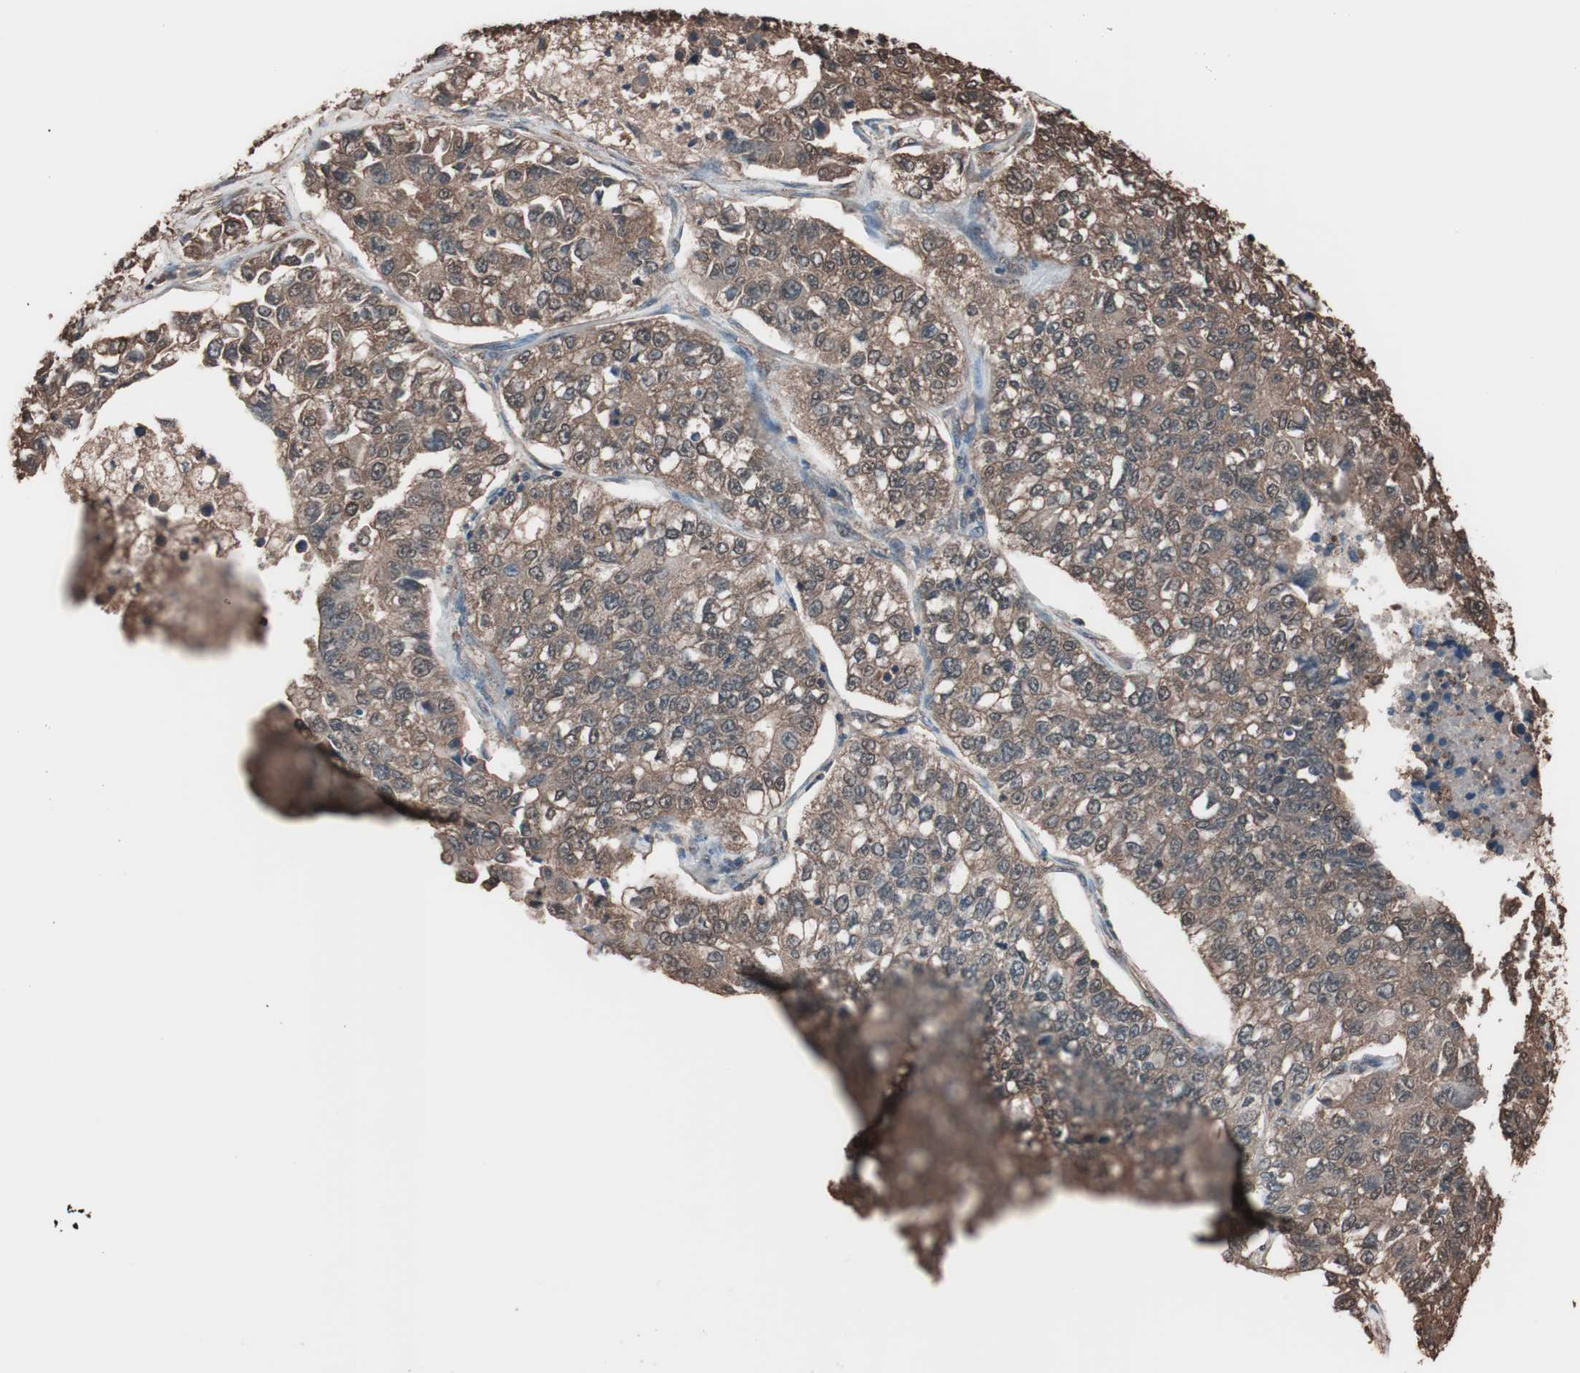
{"staining": {"intensity": "moderate", "quantity": ">75%", "location": "cytoplasmic/membranous"}, "tissue": "lung cancer", "cell_type": "Tumor cells", "image_type": "cancer", "snomed": [{"axis": "morphology", "description": "Adenocarcinoma, NOS"}, {"axis": "topography", "description": "Lung"}], "caption": "Tumor cells exhibit moderate cytoplasmic/membranous positivity in approximately >75% of cells in lung adenocarcinoma.", "gene": "CALM2", "patient": {"sex": "male", "age": 49}}